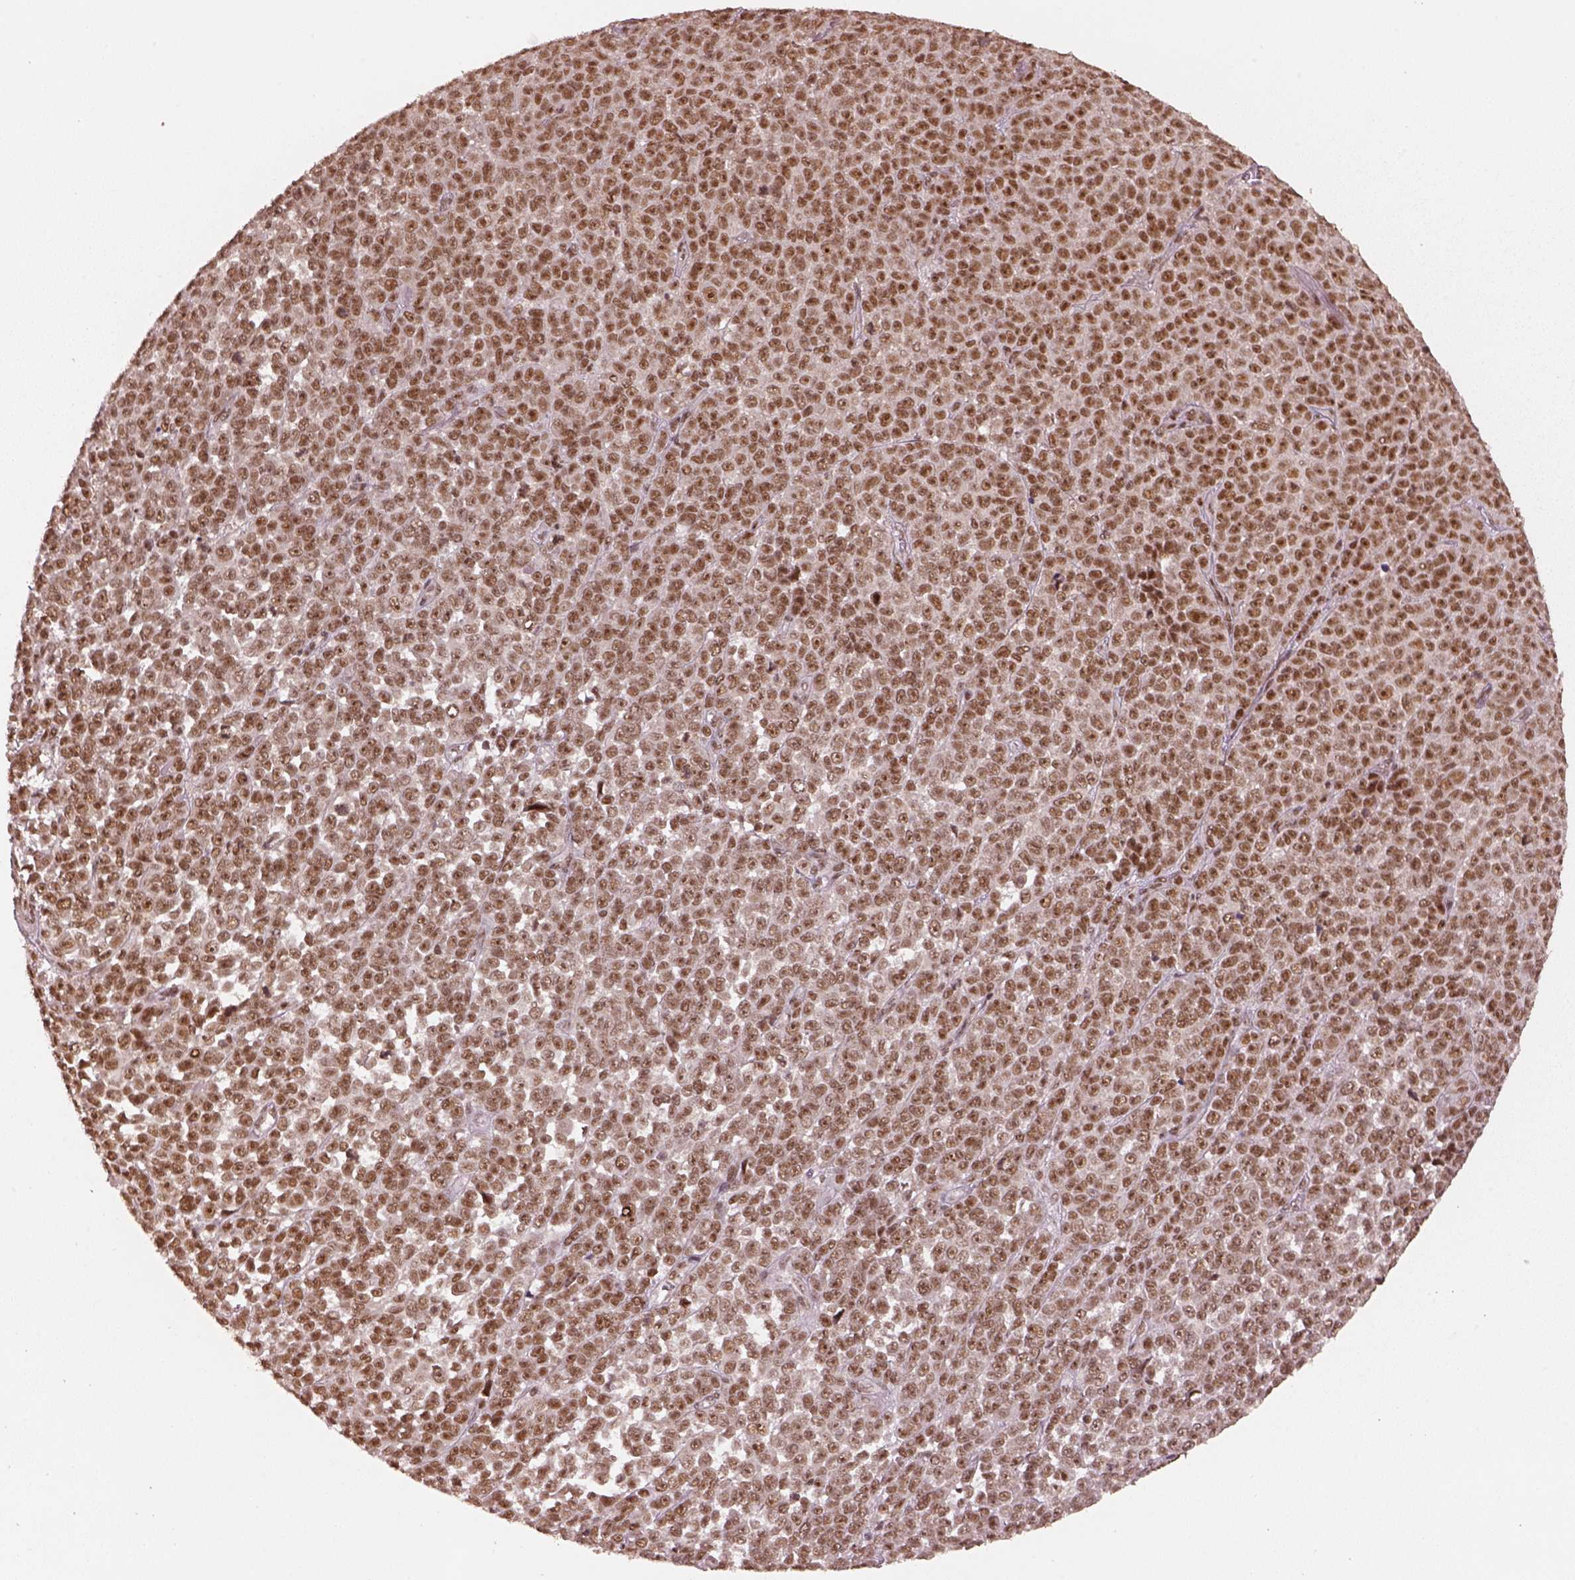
{"staining": {"intensity": "moderate", "quantity": ">75%", "location": "nuclear"}, "tissue": "melanoma", "cell_type": "Tumor cells", "image_type": "cancer", "snomed": [{"axis": "morphology", "description": "Malignant melanoma, NOS"}, {"axis": "topography", "description": "Skin"}], "caption": "Malignant melanoma was stained to show a protein in brown. There is medium levels of moderate nuclear expression in approximately >75% of tumor cells.", "gene": "BRD9", "patient": {"sex": "female", "age": 95}}